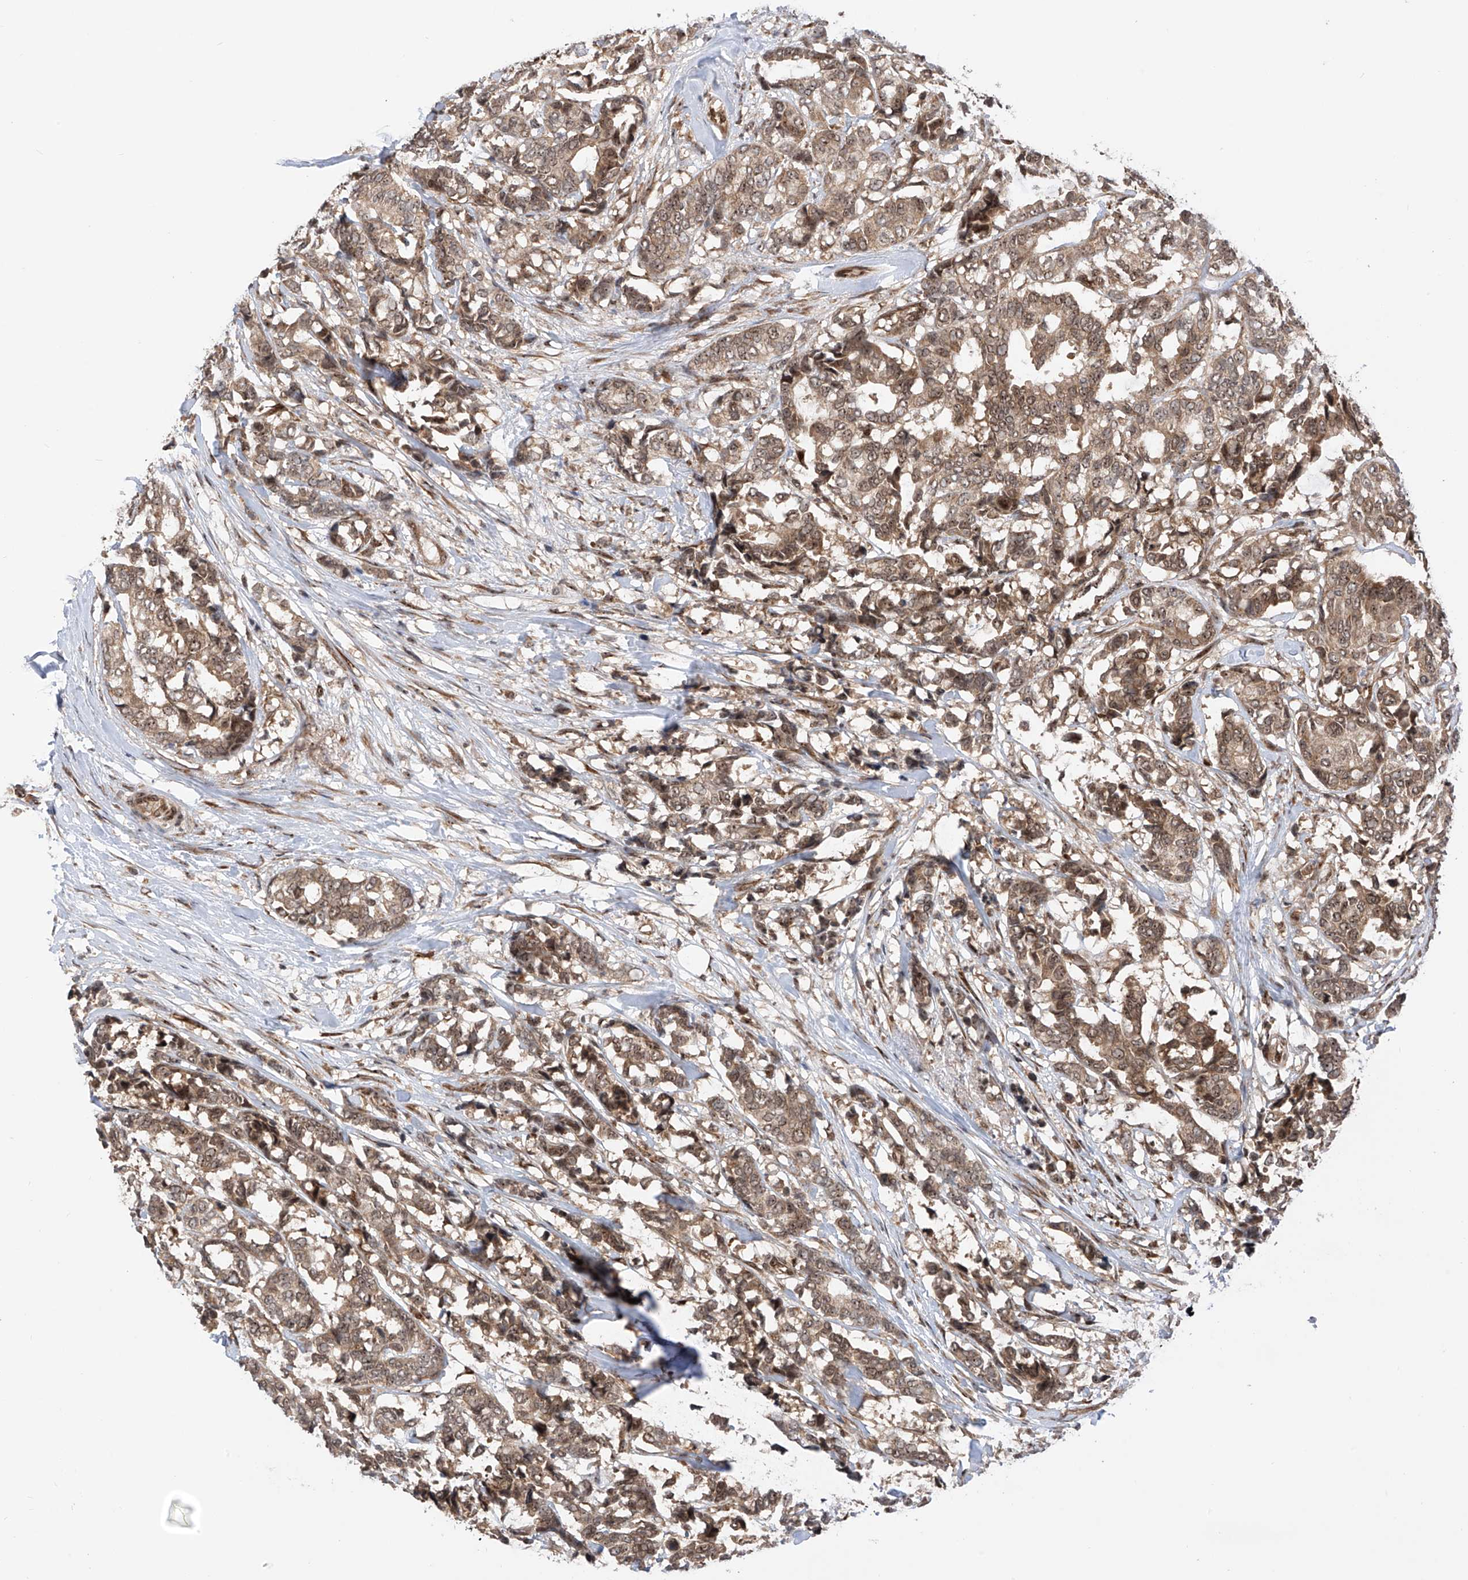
{"staining": {"intensity": "moderate", "quantity": ">75%", "location": "cytoplasmic/membranous,nuclear"}, "tissue": "breast cancer", "cell_type": "Tumor cells", "image_type": "cancer", "snomed": [{"axis": "morphology", "description": "Duct carcinoma"}, {"axis": "topography", "description": "Breast"}], "caption": "Immunohistochemistry (IHC) micrograph of human intraductal carcinoma (breast) stained for a protein (brown), which demonstrates medium levels of moderate cytoplasmic/membranous and nuclear expression in about >75% of tumor cells.", "gene": "C1orf131", "patient": {"sex": "female", "age": 87}}